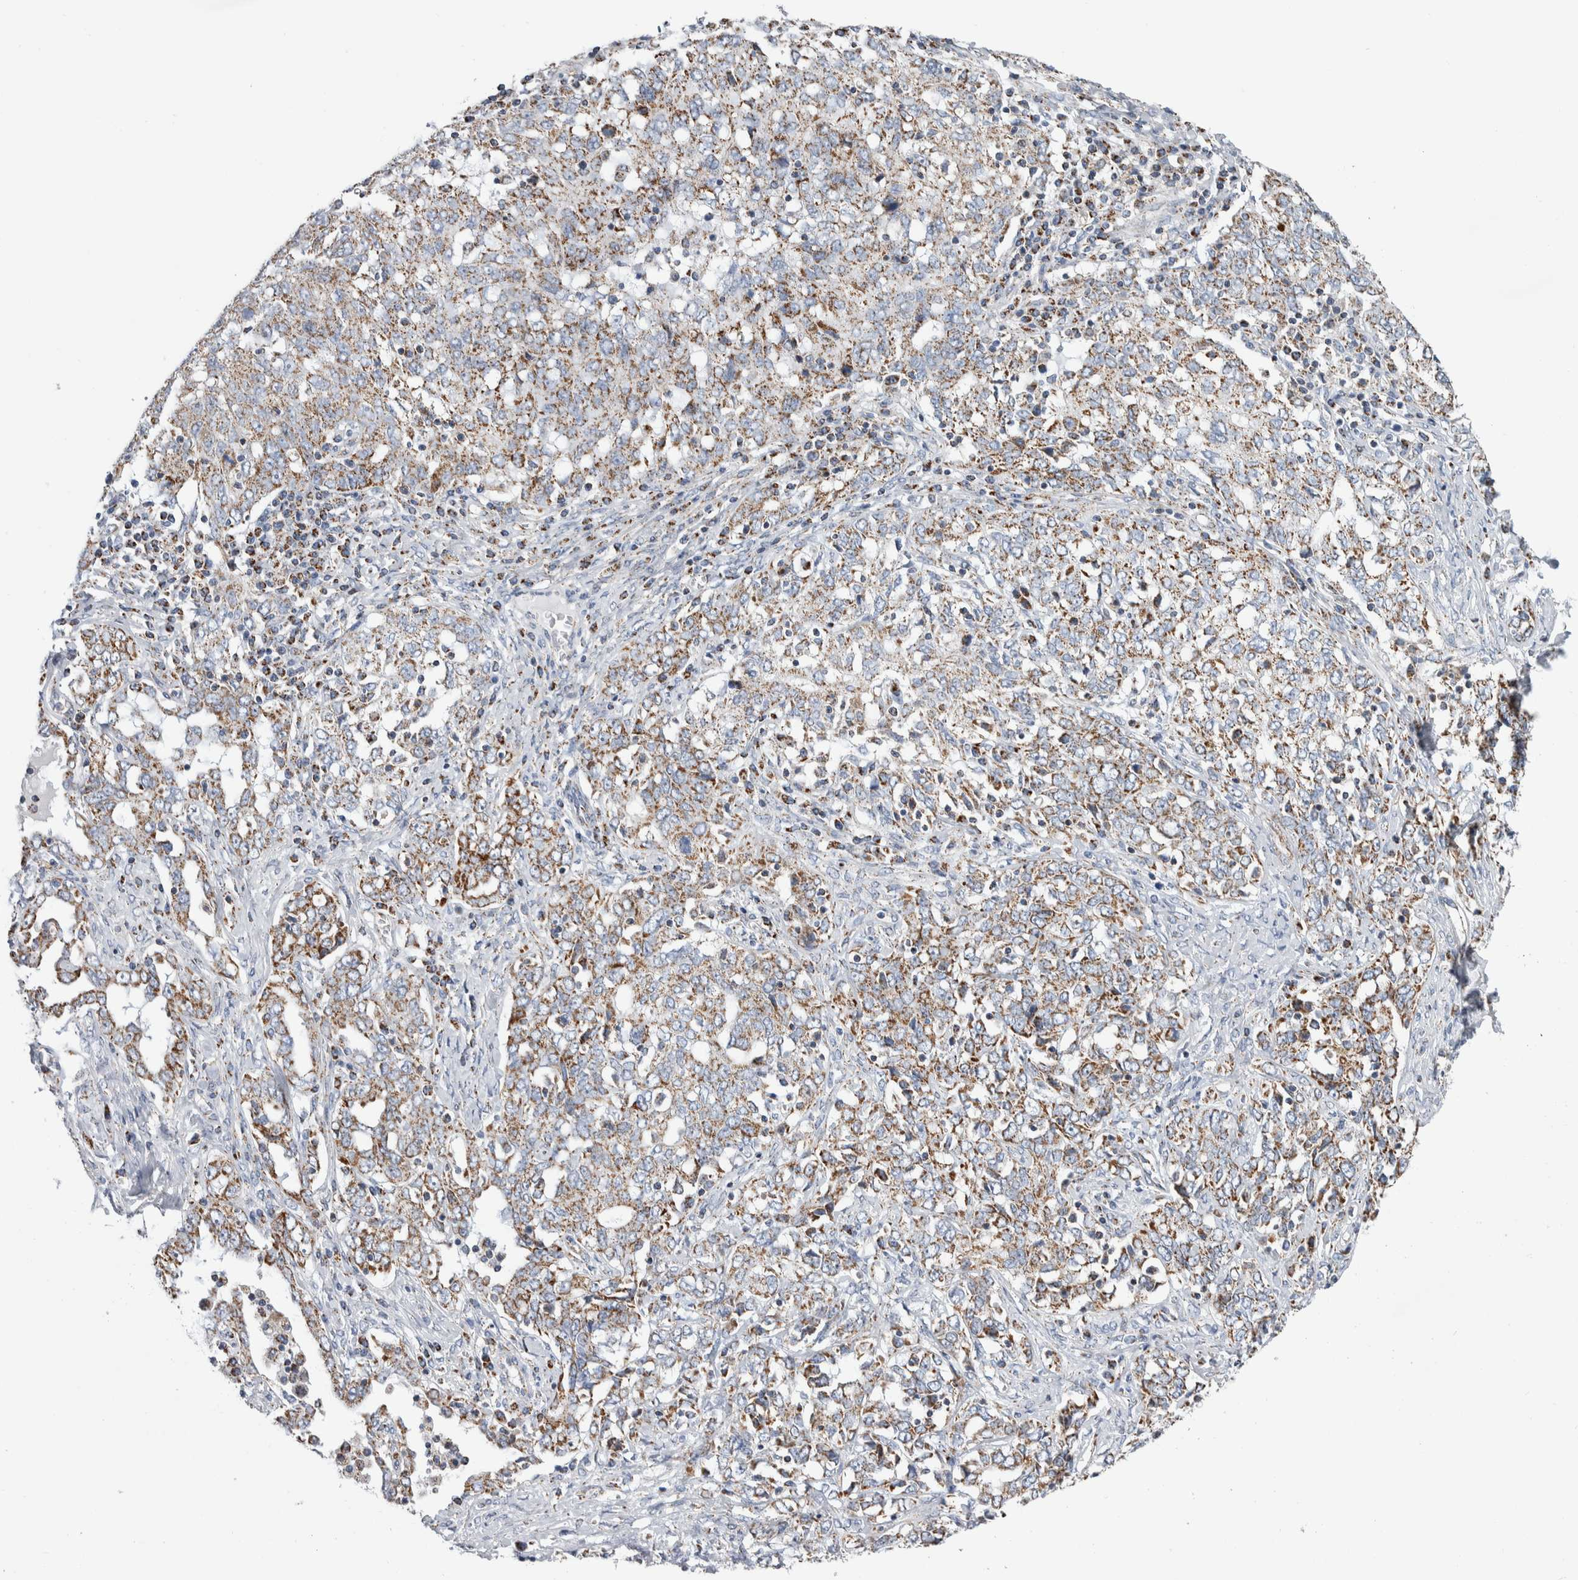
{"staining": {"intensity": "moderate", "quantity": ">75%", "location": "cytoplasmic/membranous"}, "tissue": "ovarian cancer", "cell_type": "Tumor cells", "image_type": "cancer", "snomed": [{"axis": "morphology", "description": "Carcinoma, endometroid"}, {"axis": "topography", "description": "Ovary"}], "caption": "Endometroid carcinoma (ovarian) was stained to show a protein in brown. There is medium levels of moderate cytoplasmic/membranous expression in approximately >75% of tumor cells.", "gene": "ETFA", "patient": {"sex": "female", "age": 62}}